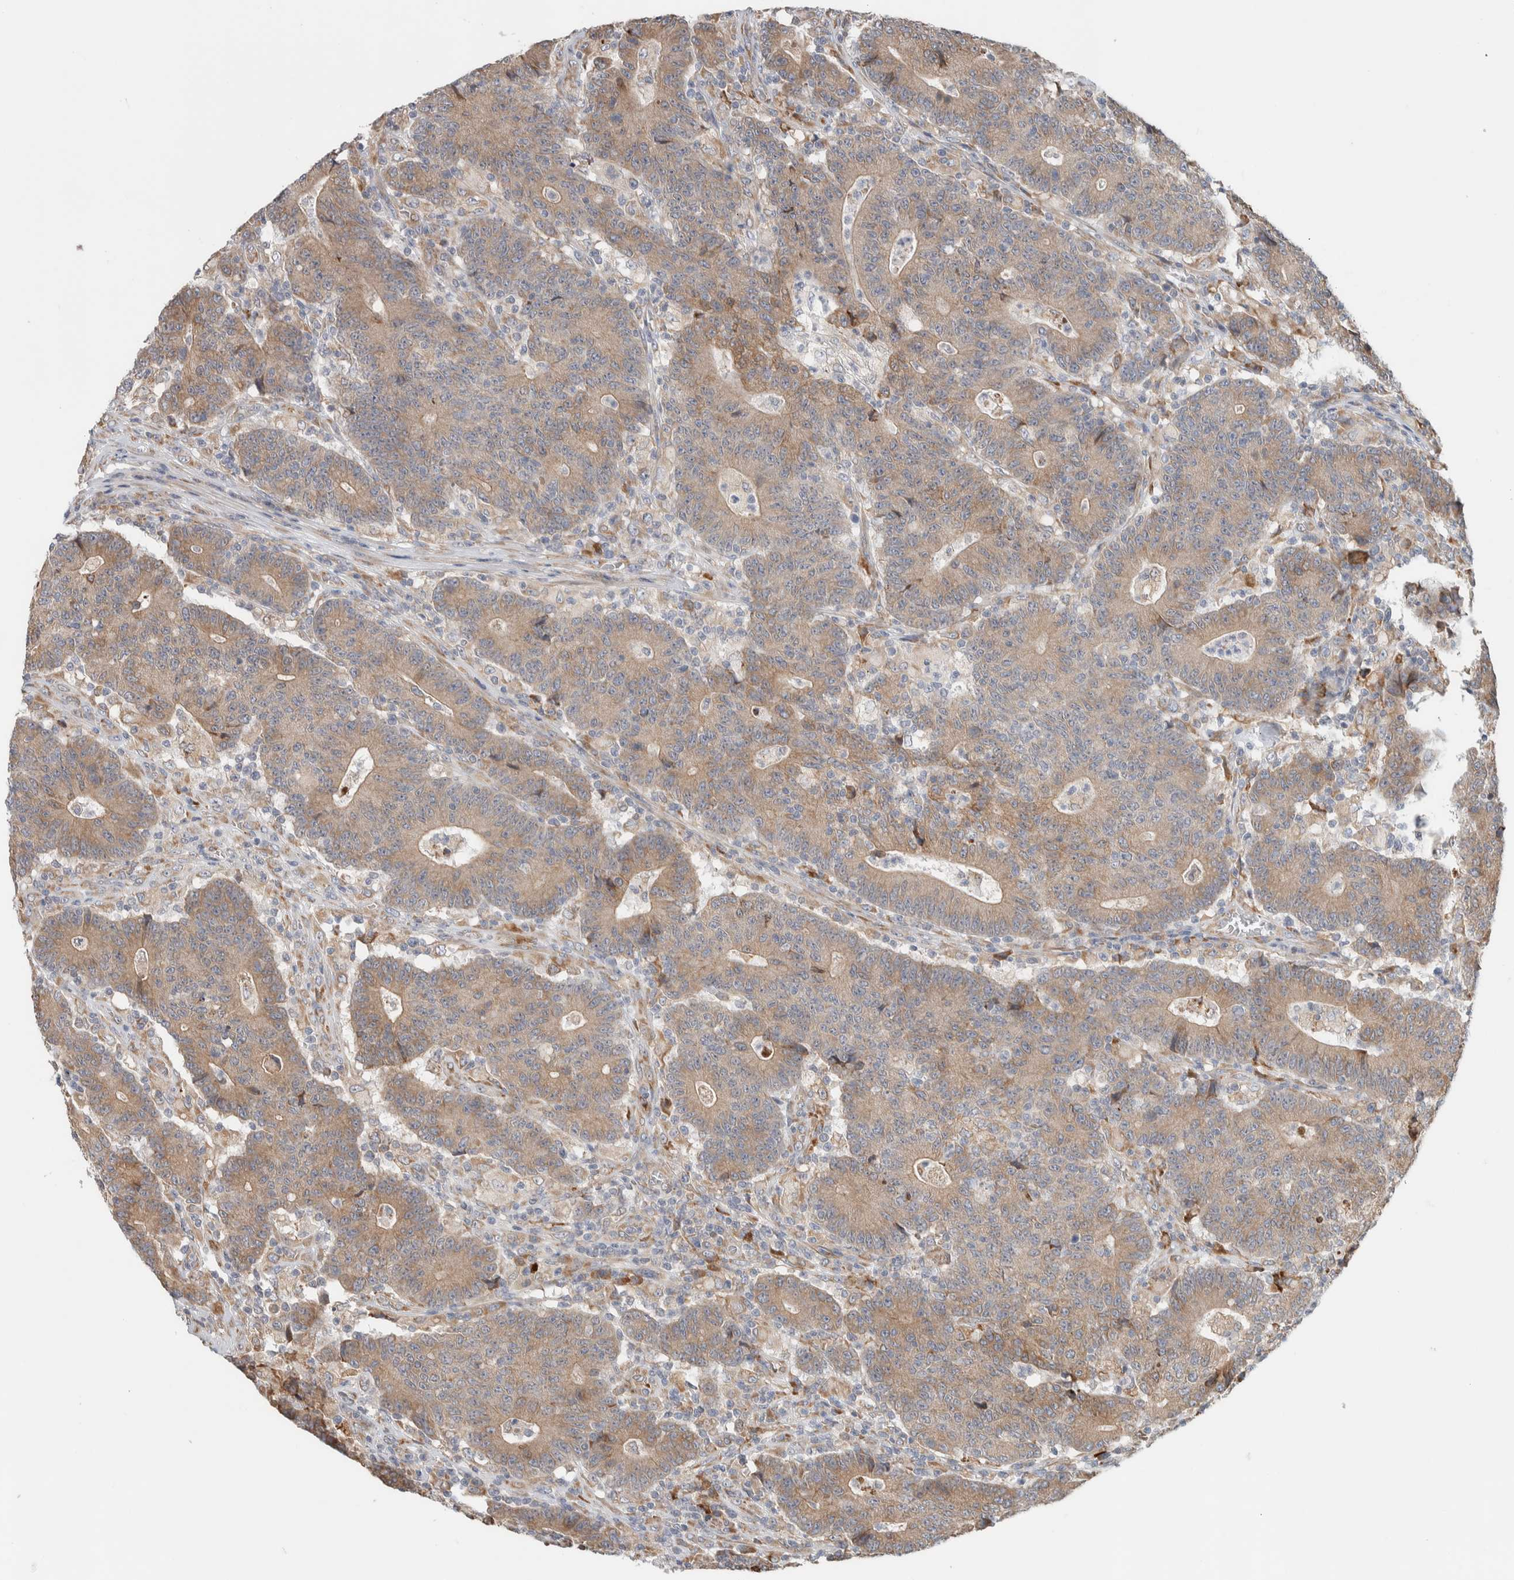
{"staining": {"intensity": "moderate", "quantity": ">75%", "location": "cytoplasmic/membranous"}, "tissue": "colorectal cancer", "cell_type": "Tumor cells", "image_type": "cancer", "snomed": [{"axis": "morphology", "description": "Normal tissue, NOS"}, {"axis": "morphology", "description": "Adenocarcinoma, NOS"}, {"axis": "topography", "description": "Colon"}], "caption": "Colorectal cancer (adenocarcinoma) tissue demonstrates moderate cytoplasmic/membranous expression in approximately >75% of tumor cells, visualized by immunohistochemistry.", "gene": "ADCY8", "patient": {"sex": "female", "age": 75}}